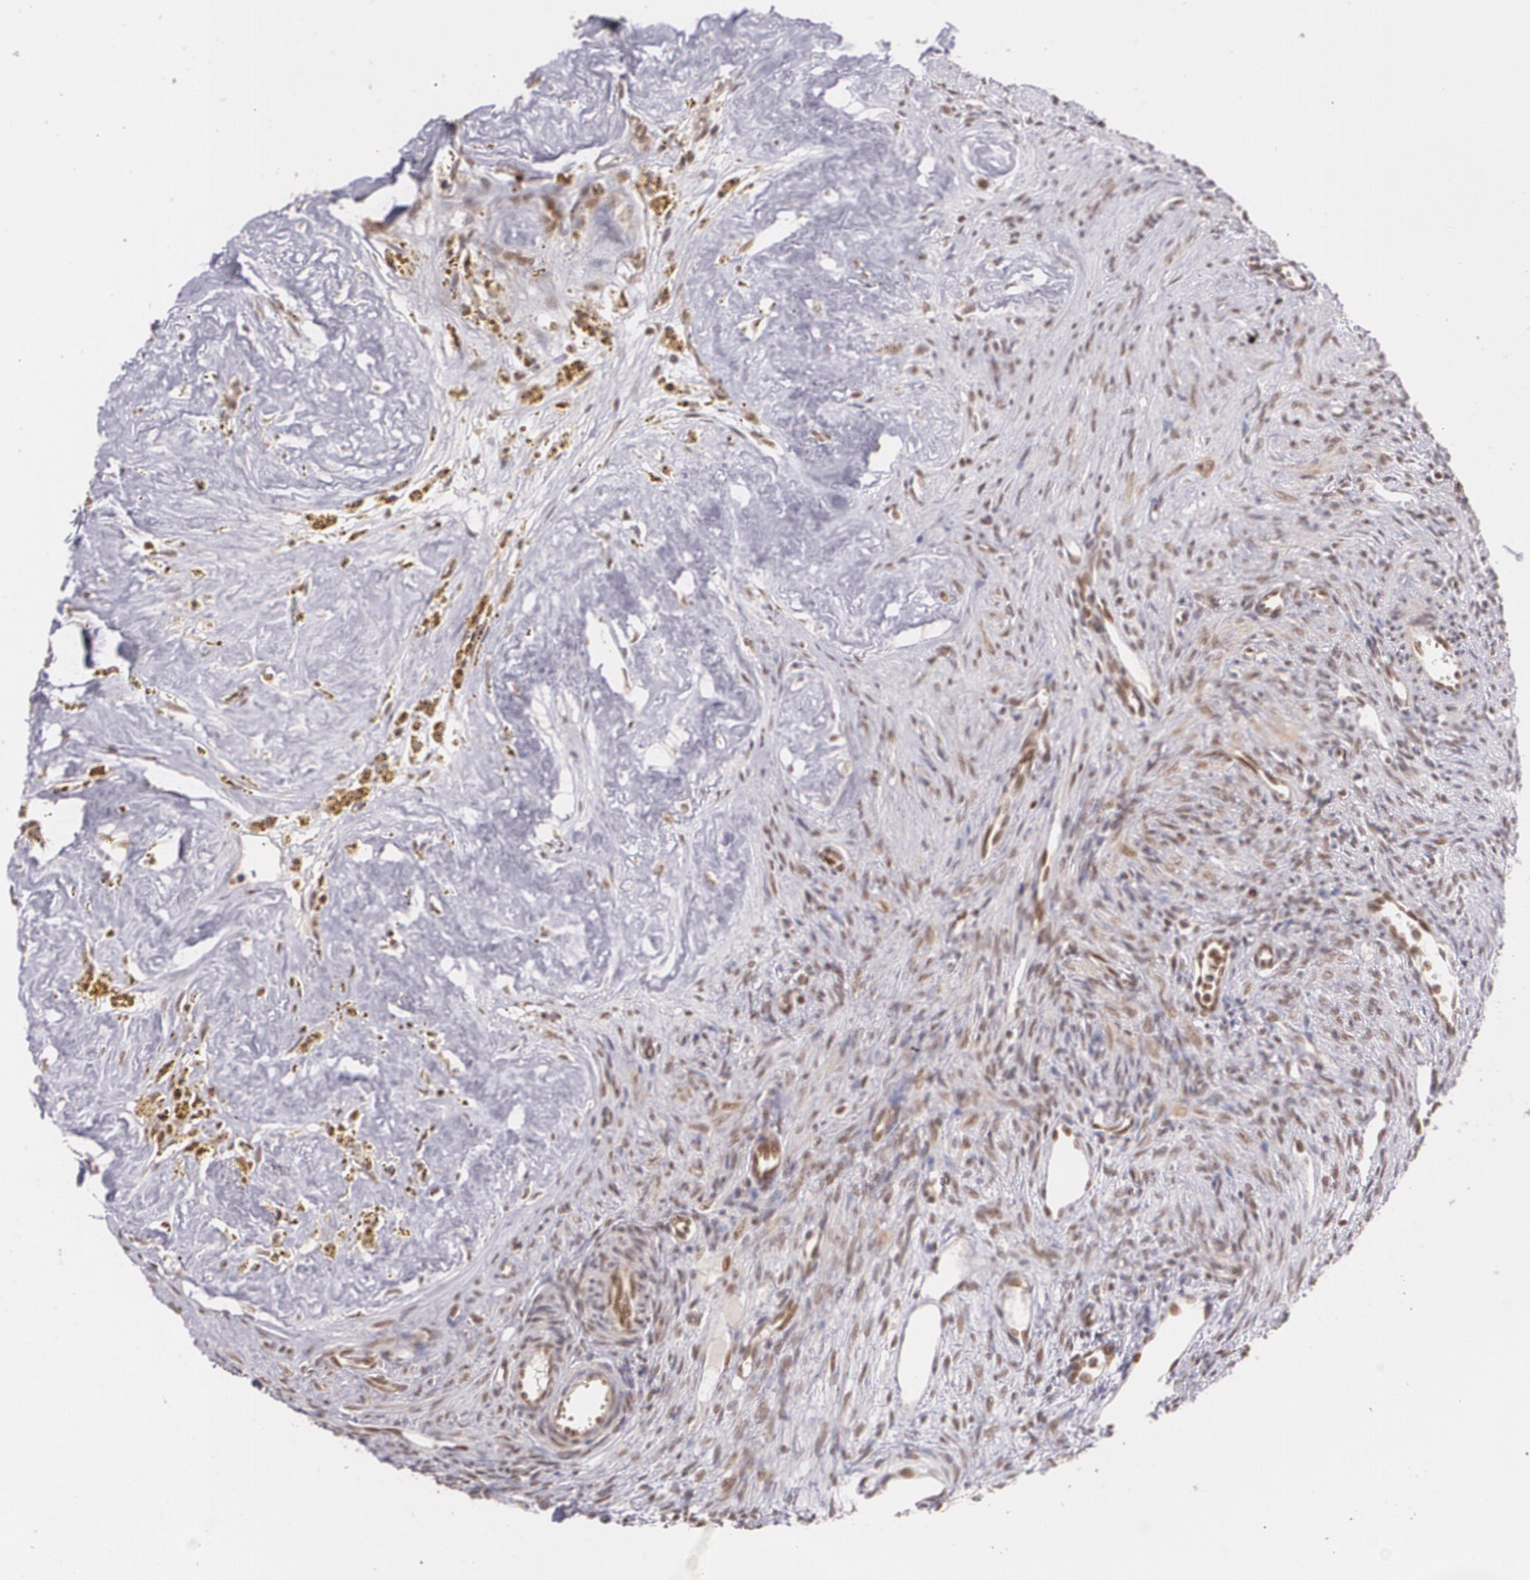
{"staining": {"intensity": "weak", "quantity": "25%-75%", "location": "cytoplasmic/membranous,nuclear"}, "tissue": "ovary", "cell_type": "Follicle cells", "image_type": "normal", "snomed": [{"axis": "morphology", "description": "Normal tissue, NOS"}, {"axis": "topography", "description": "Ovary"}], "caption": "An immunohistochemistry photomicrograph of unremarkable tissue is shown. Protein staining in brown shows weak cytoplasmic/membranous,nuclear positivity in ovary within follicle cells. Using DAB (3,3'-diaminobenzidine) (brown) and hematoxylin (blue) stains, captured at high magnification using brightfield microscopy.", "gene": "CUL2", "patient": {"sex": "female", "age": 33}}